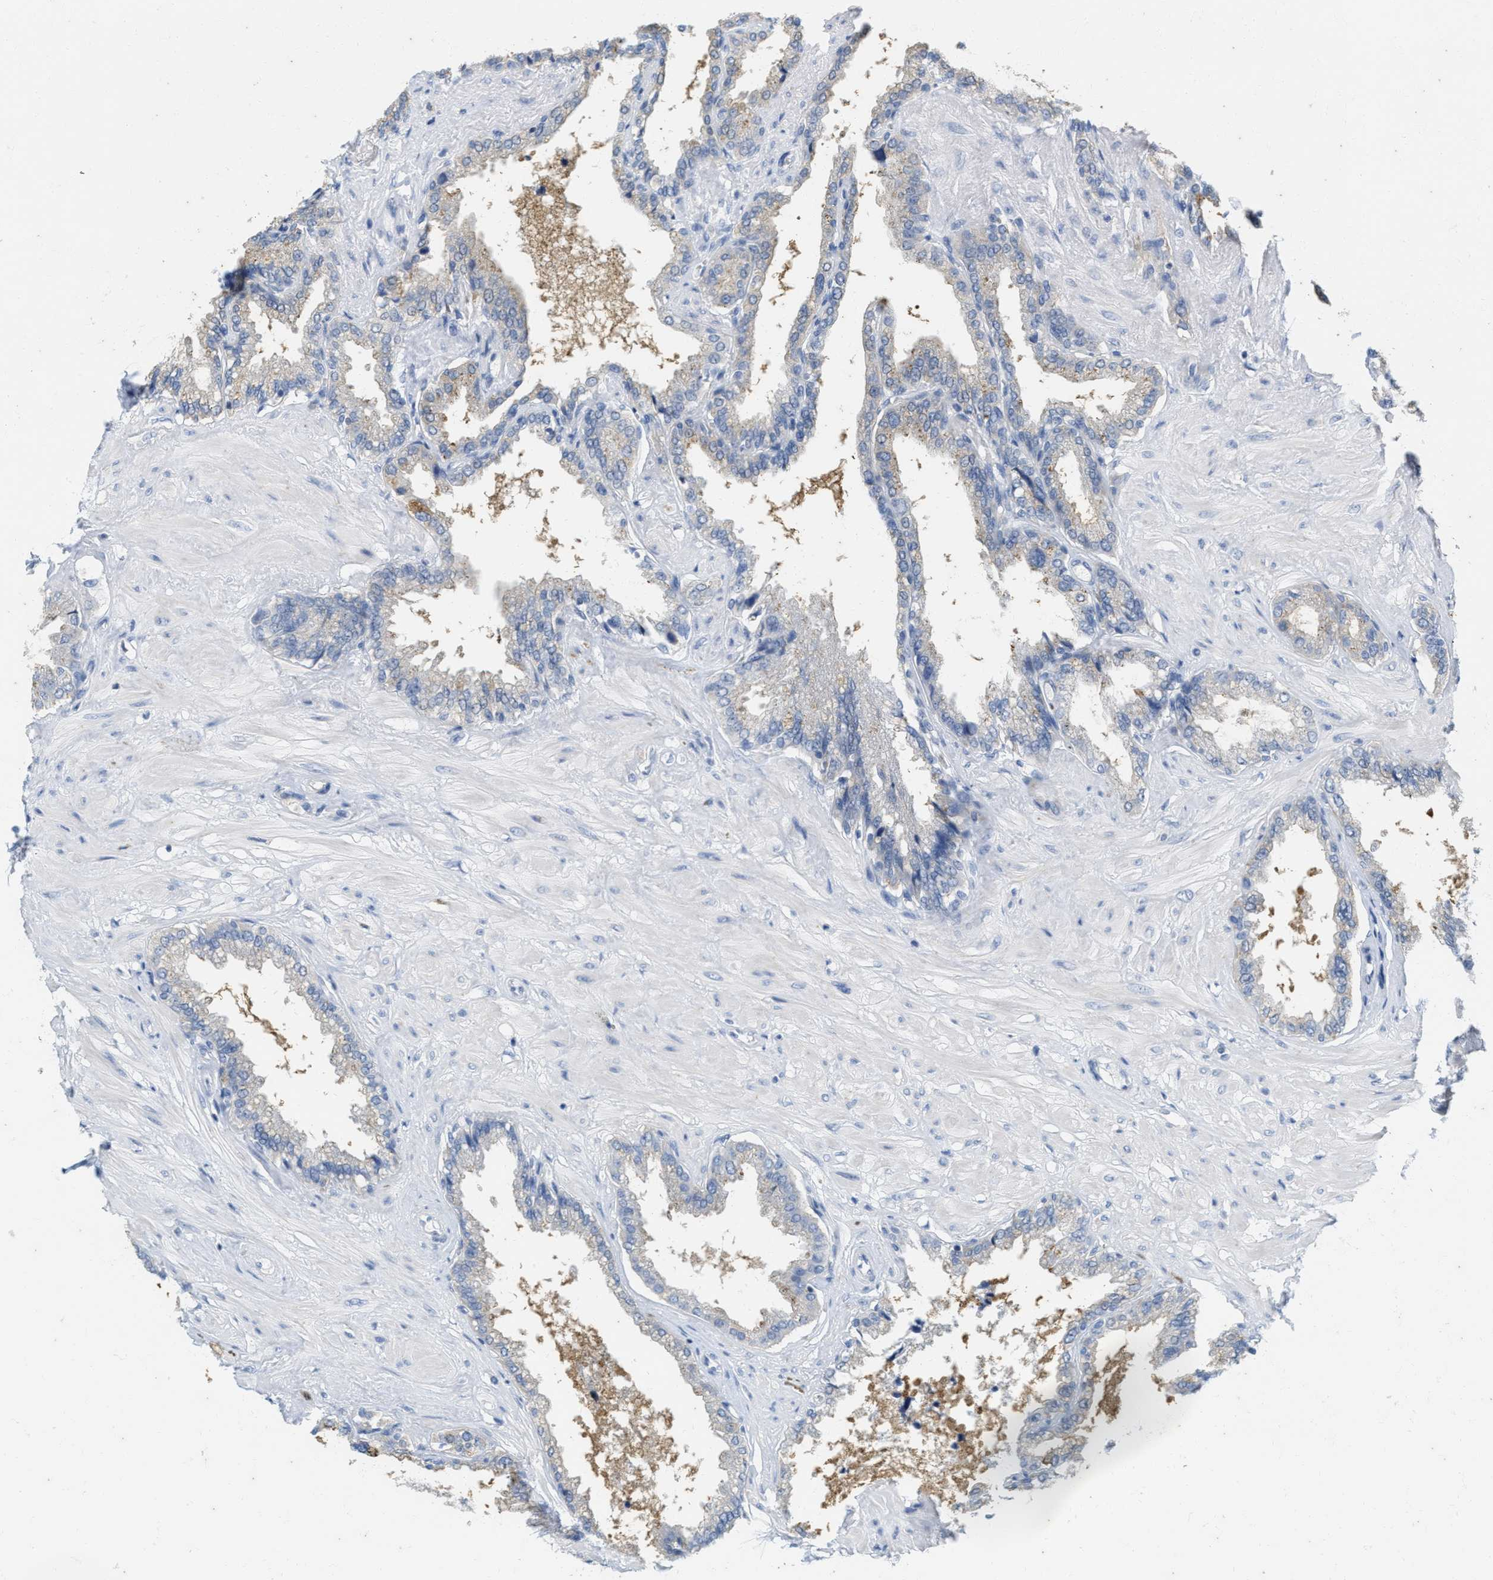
{"staining": {"intensity": "negative", "quantity": "none", "location": "none"}, "tissue": "seminal vesicle", "cell_type": "Glandular cells", "image_type": "normal", "snomed": [{"axis": "morphology", "description": "Normal tissue, NOS"}, {"axis": "topography", "description": "Seminal veicle"}], "caption": "IHC micrograph of unremarkable human seminal vesicle stained for a protein (brown), which displays no expression in glandular cells. (Brightfield microscopy of DAB (3,3'-diaminobenzidine) IHC at high magnification).", "gene": "ABCB11", "patient": {"sex": "male", "age": 46}}